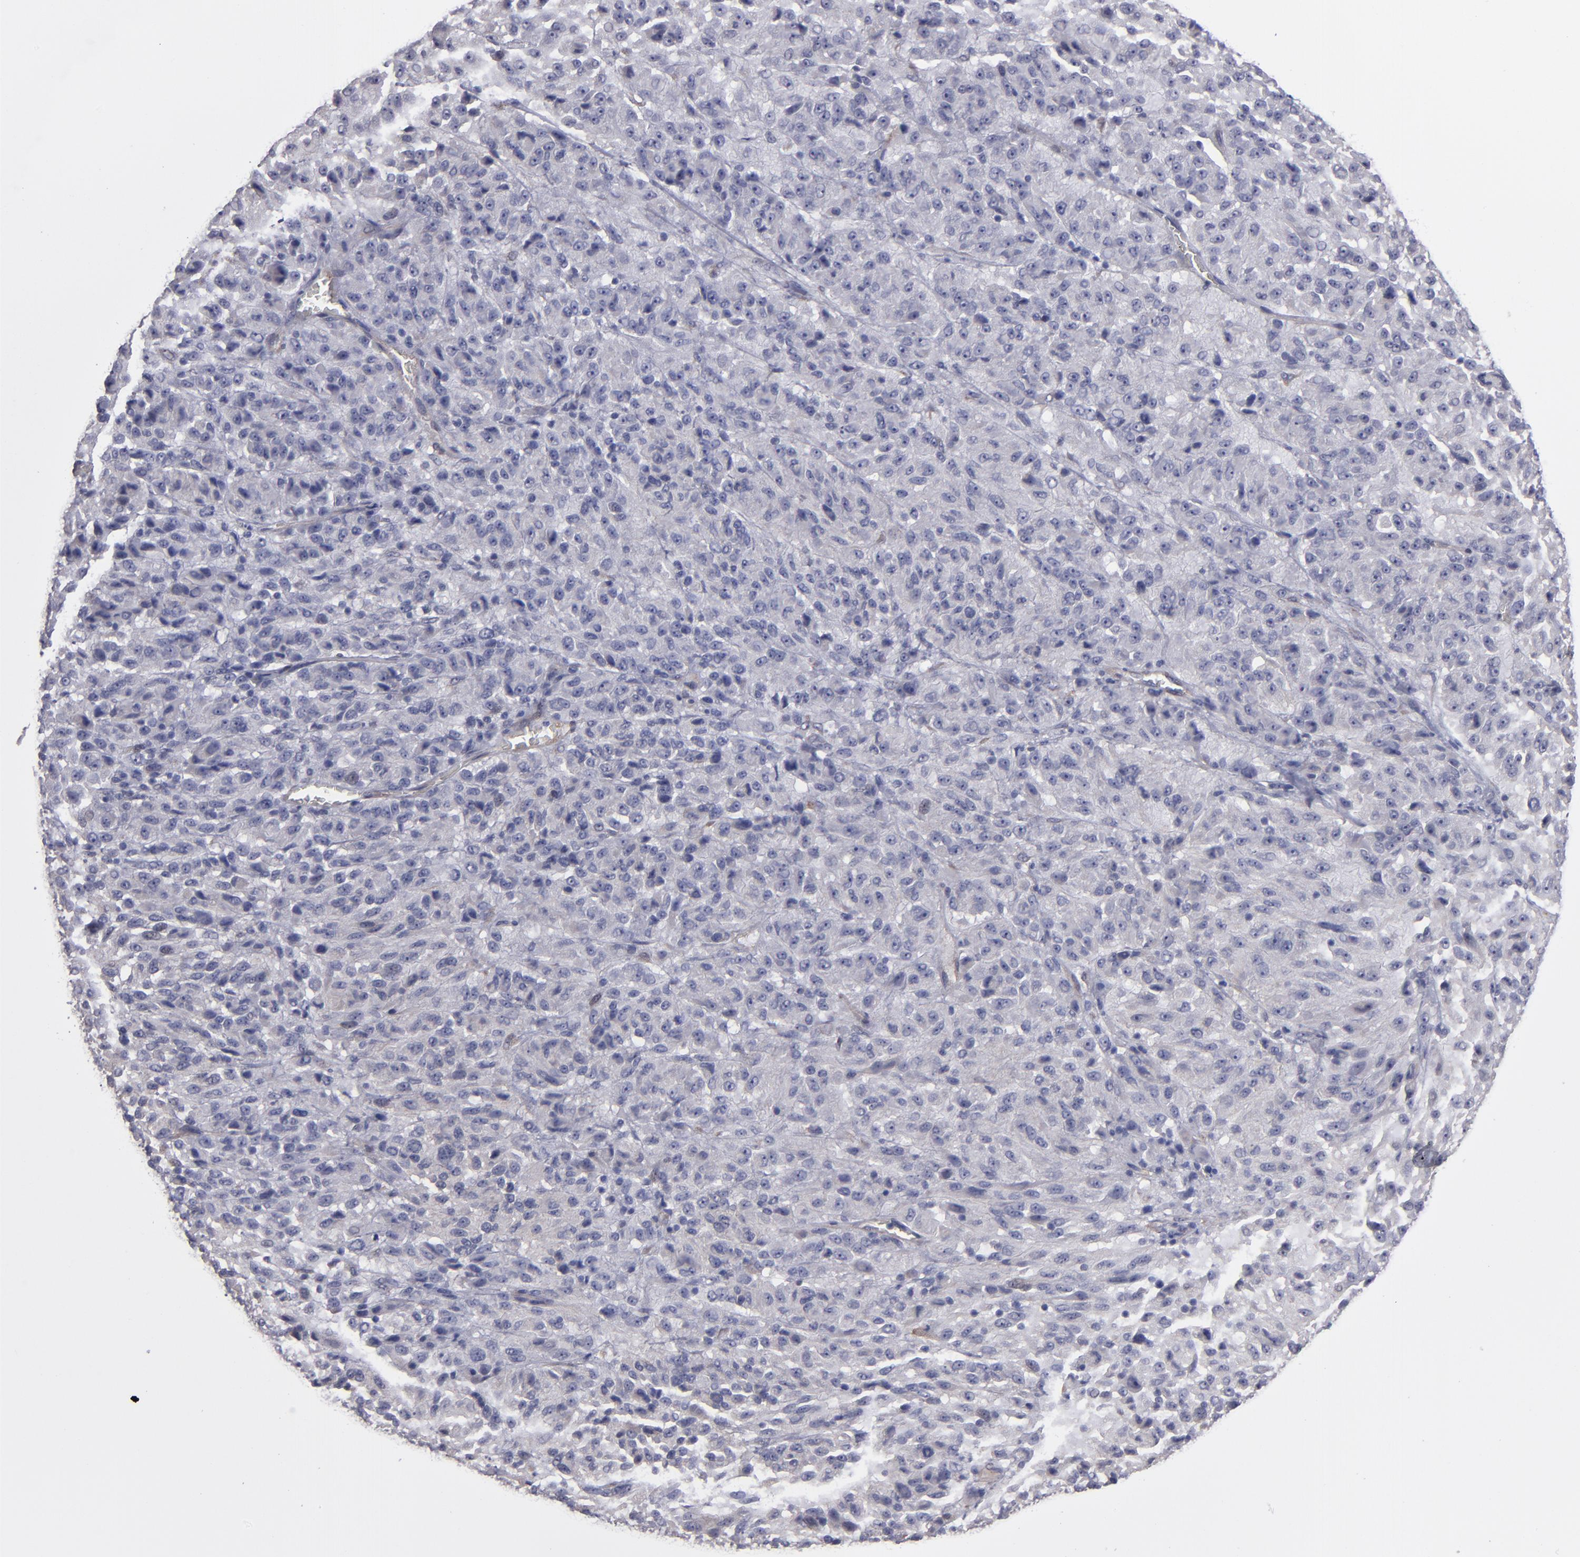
{"staining": {"intensity": "weak", "quantity": ">75%", "location": "cytoplasmic/membranous"}, "tissue": "melanoma", "cell_type": "Tumor cells", "image_type": "cancer", "snomed": [{"axis": "morphology", "description": "Malignant melanoma, Metastatic site"}, {"axis": "topography", "description": "Lung"}], "caption": "Melanoma tissue reveals weak cytoplasmic/membranous staining in about >75% of tumor cells (brown staining indicates protein expression, while blue staining denotes nuclei).", "gene": "NDRG2", "patient": {"sex": "male", "age": 64}}